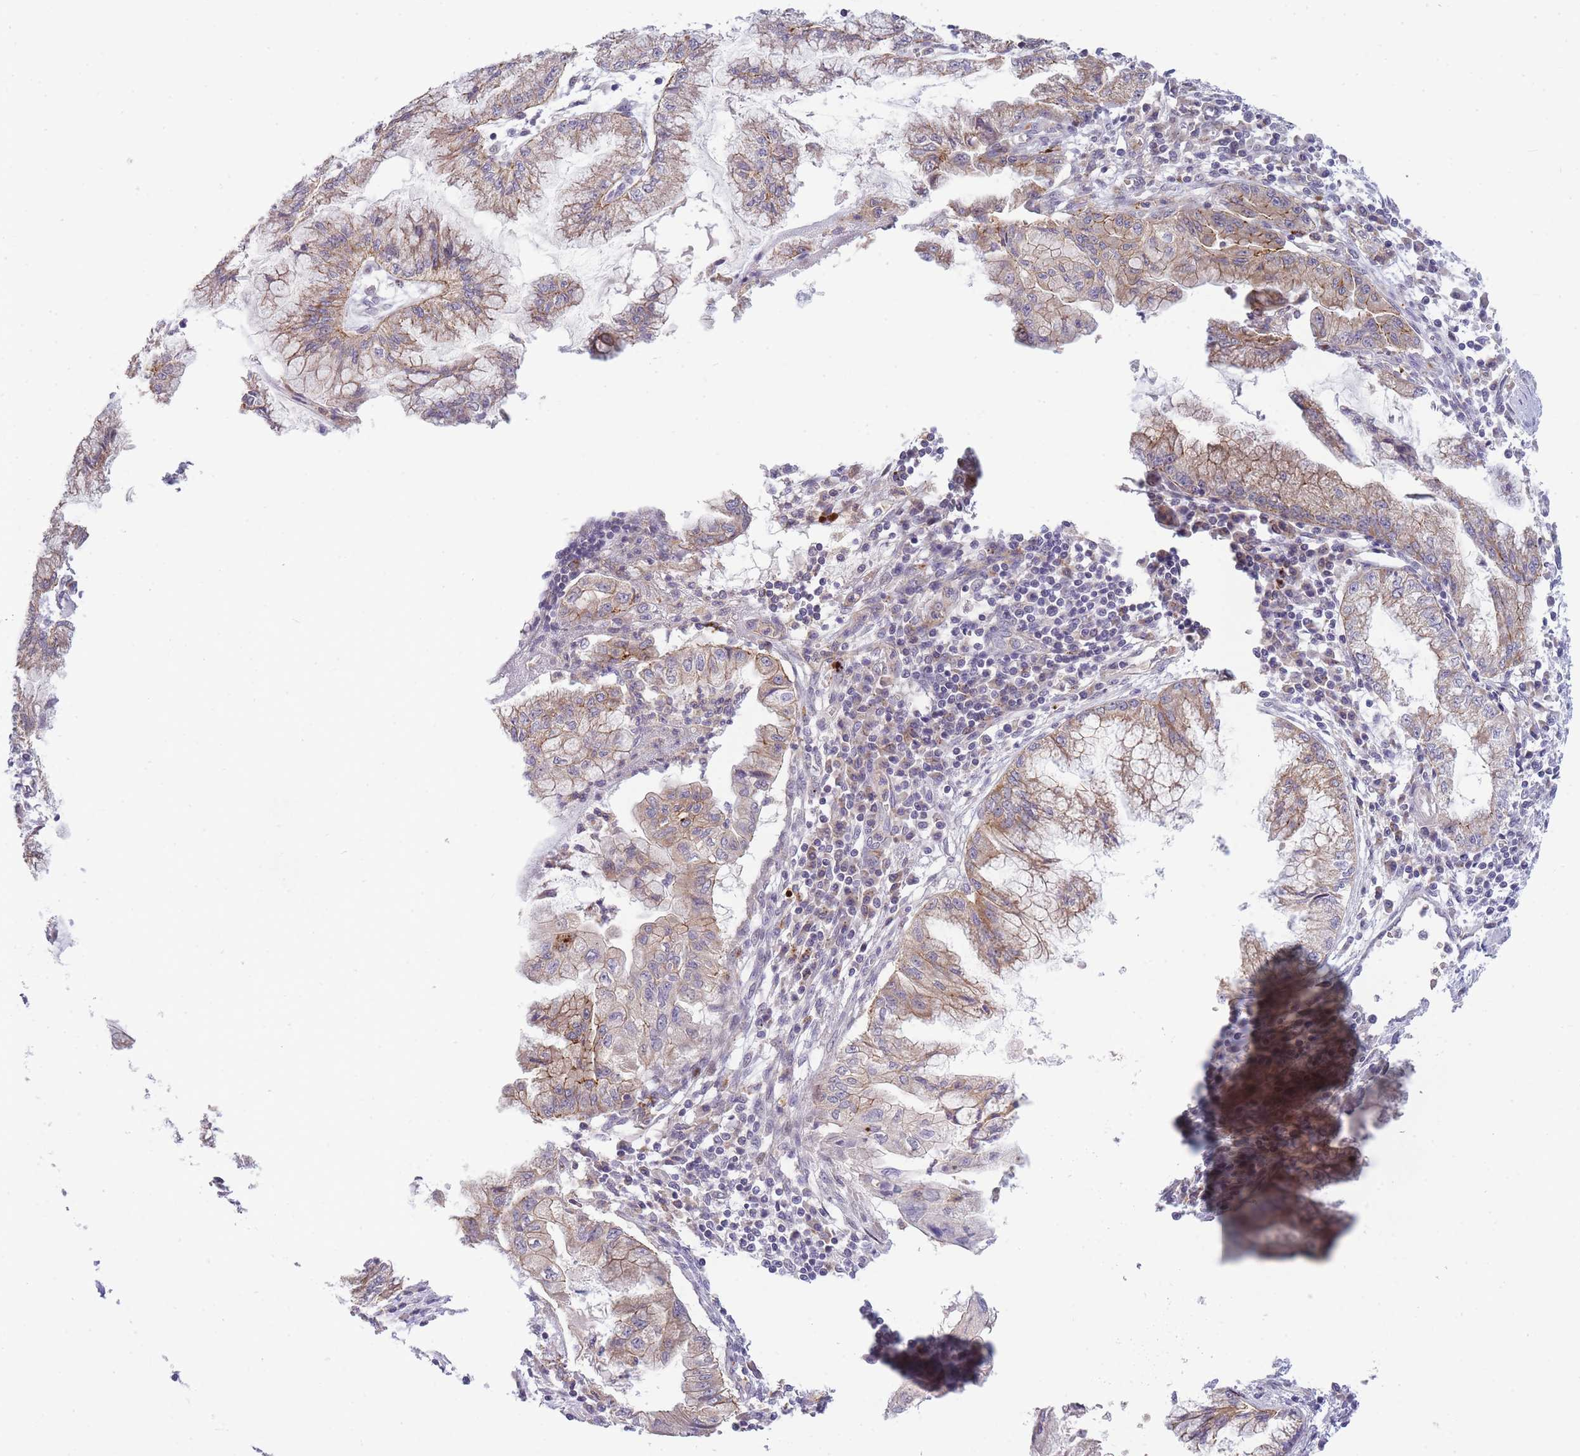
{"staining": {"intensity": "weak", "quantity": ">75%", "location": "cytoplasmic/membranous"}, "tissue": "pancreatic cancer", "cell_type": "Tumor cells", "image_type": "cancer", "snomed": [{"axis": "morphology", "description": "Adenocarcinoma, NOS"}, {"axis": "topography", "description": "Pancreas"}], "caption": "Pancreatic cancer (adenocarcinoma) stained with a protein marker shows weak staining in tumor cells.", "gene": "TRIM61", "patient": {"sex": "male", "age": 73}}